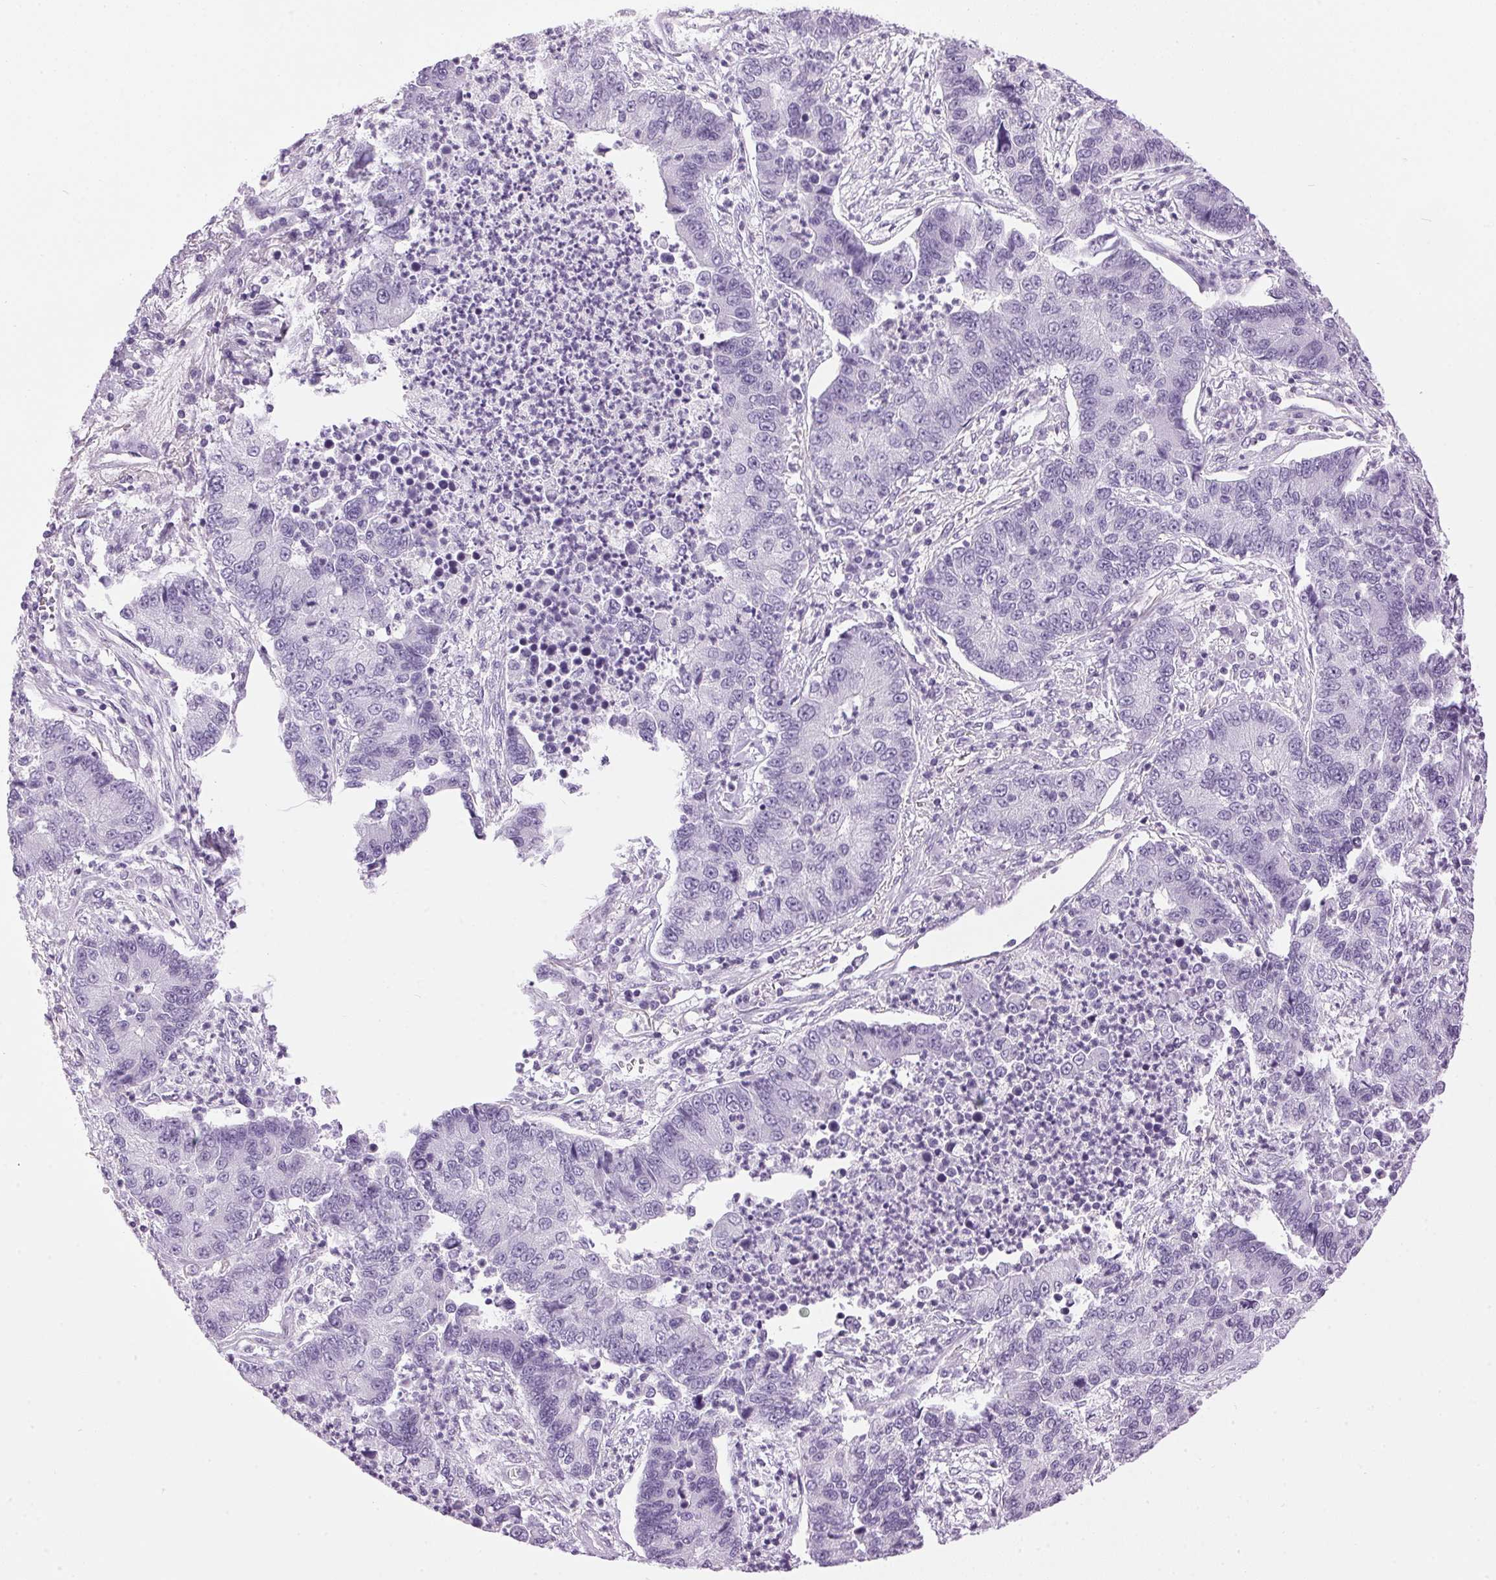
{"staining": {"intensity": "negative", "quantity": "none", "location": "none"}, "tissue": "lung cancer", "cell_type": "Tumor cells", "image_type": "cancer", "snomed": [{"axis": "morphology", "description": "Adenocarcinoma, NOS"}, {"axis": "topography", "description": "Lung"}], "caption": "IHC micrograph of human lung cancer (adenocarcinoma) stained for a protein (brown), which exhibits no expression in tumor cells.", "gene": "SP7", "patient": {"sex": "female", "age": 57}}